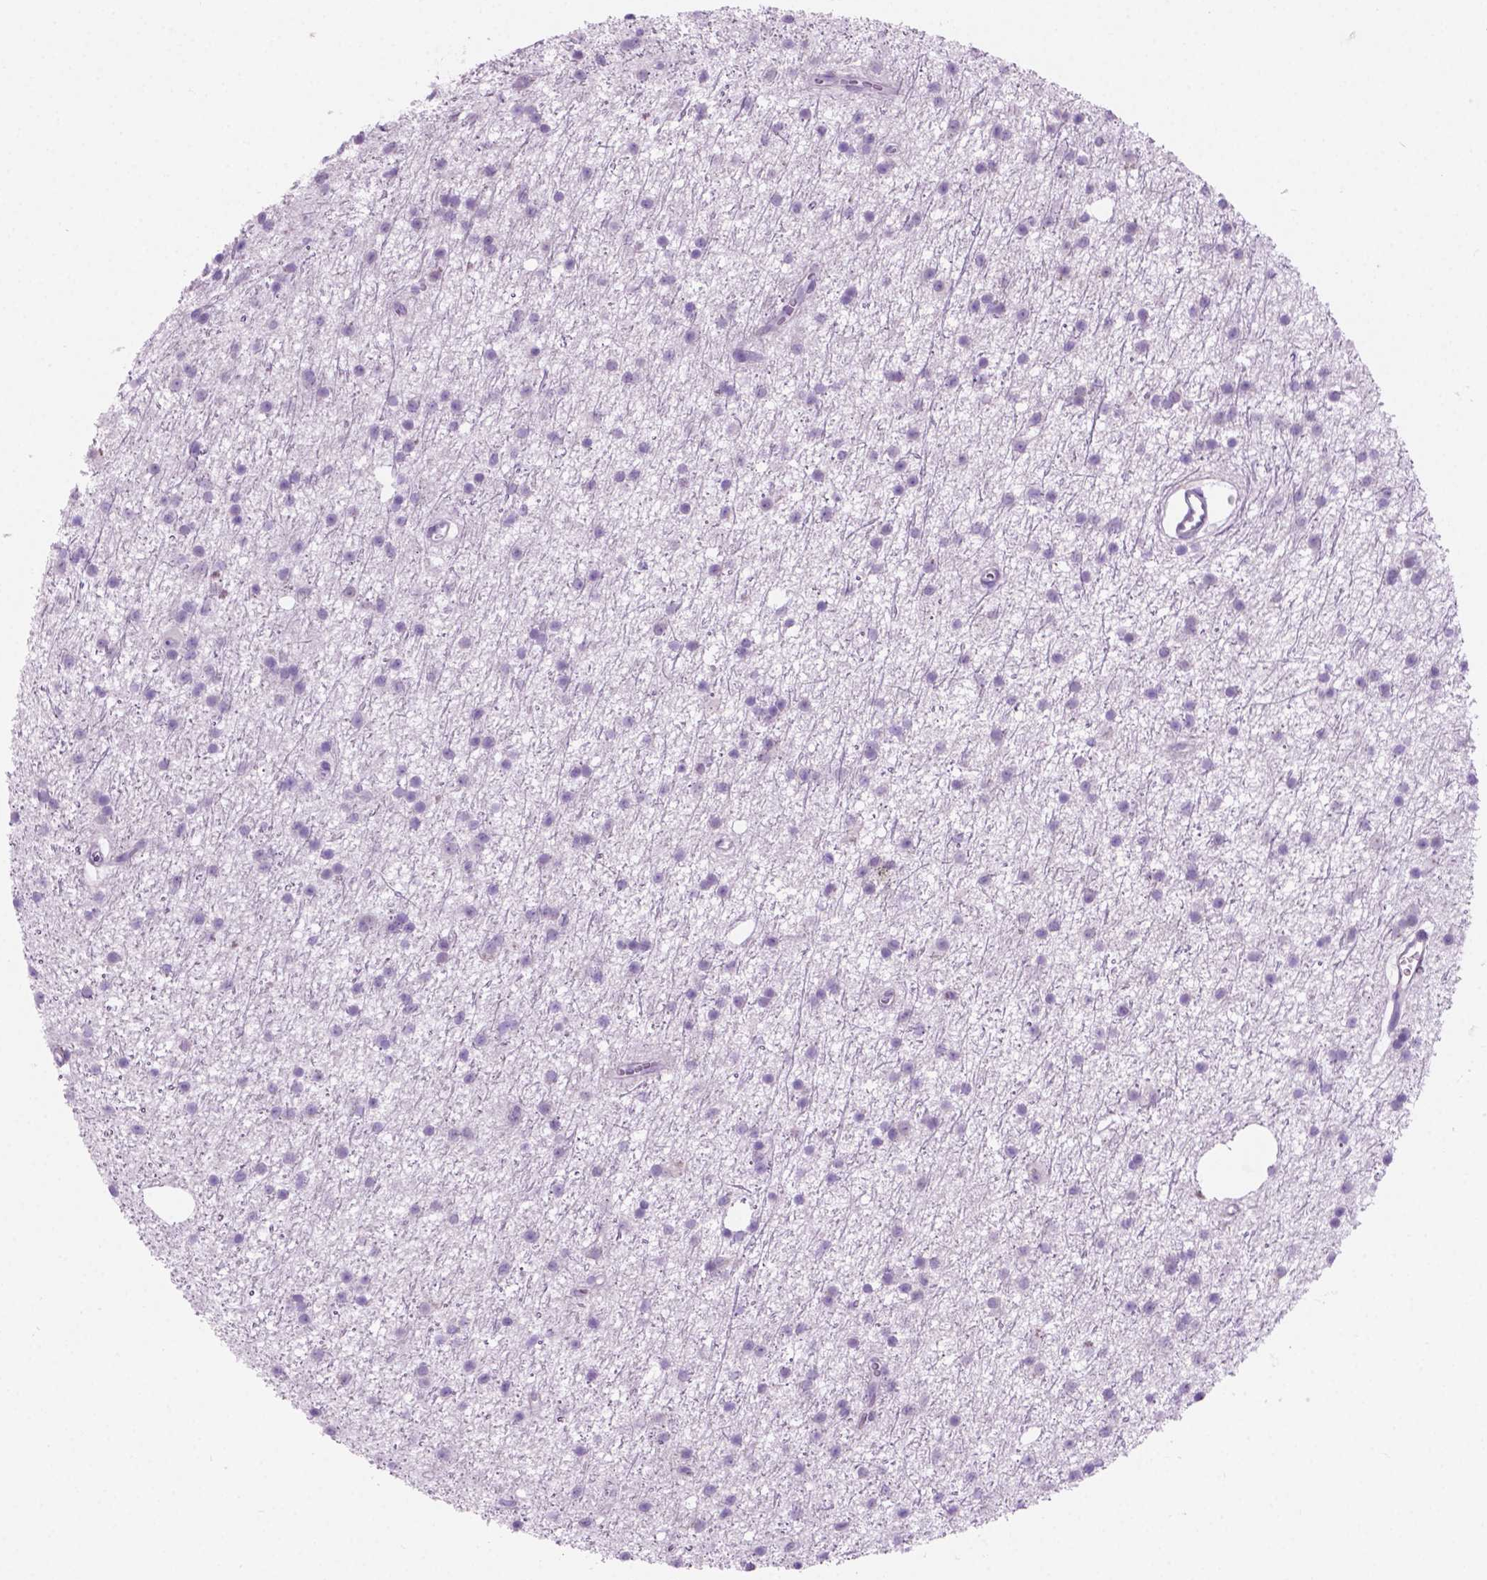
{"staining": {"intensity": "negative", "quantity": "none", "location": "none"}, "tissue": "glioma", "cell_type": "Tumor cells", "image_type": "cancer", "snomed": [{"axis": "morphology", "description": "Glioma, malignant, Low grade"}, {"axis": "topography", "description": "Brain"}], "caption": "Histopathology image shows no protein staining in tumor cells of glioma tissue. (DAB (3,3'-diaminobenzidine) IHC, high magnification).", "gene": "GRIN2B", "patient": {"sex": "male", "age": 27}}